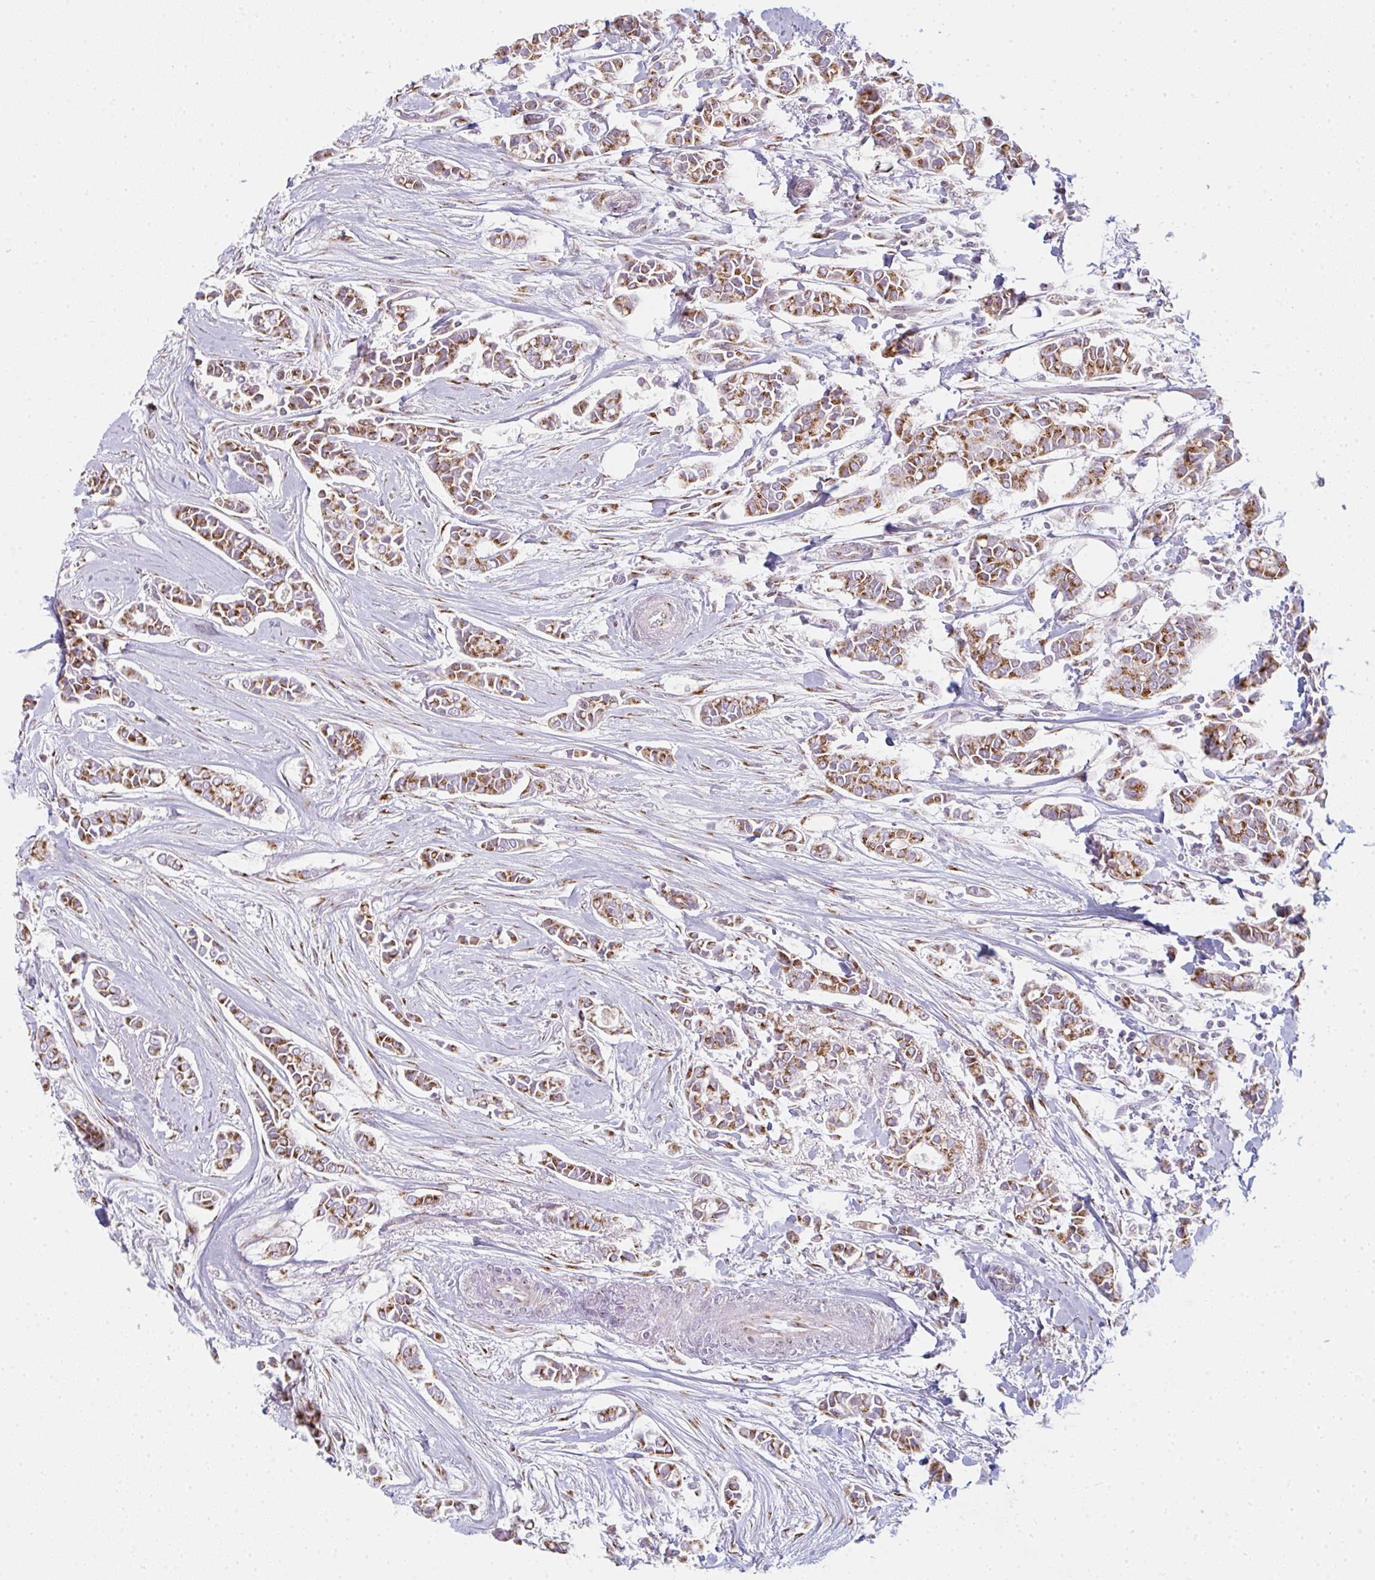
{"staining": {"intensity": "strong", "quantity": ">75%", "location": "cytoplasmic/membranous"}, "tissue": "breast cancer", "cell_type": "Tumor cells", "image_type": "cancer", "snomed": [{"axis": "morphology", "description": "Duct carcinoma"}, {"axis": "topography", "description": "Breast"}], "caption": "DAB (3,3'-diaminobenzidine) immunohistochemical staining of human breast intraductal carcinoma reveals strong cytoplasmic/membranous protein positivity in approximately >75% of tumor cells.", "gene": "GVQW3", "patient": {"sex": "female", "age": 84}}